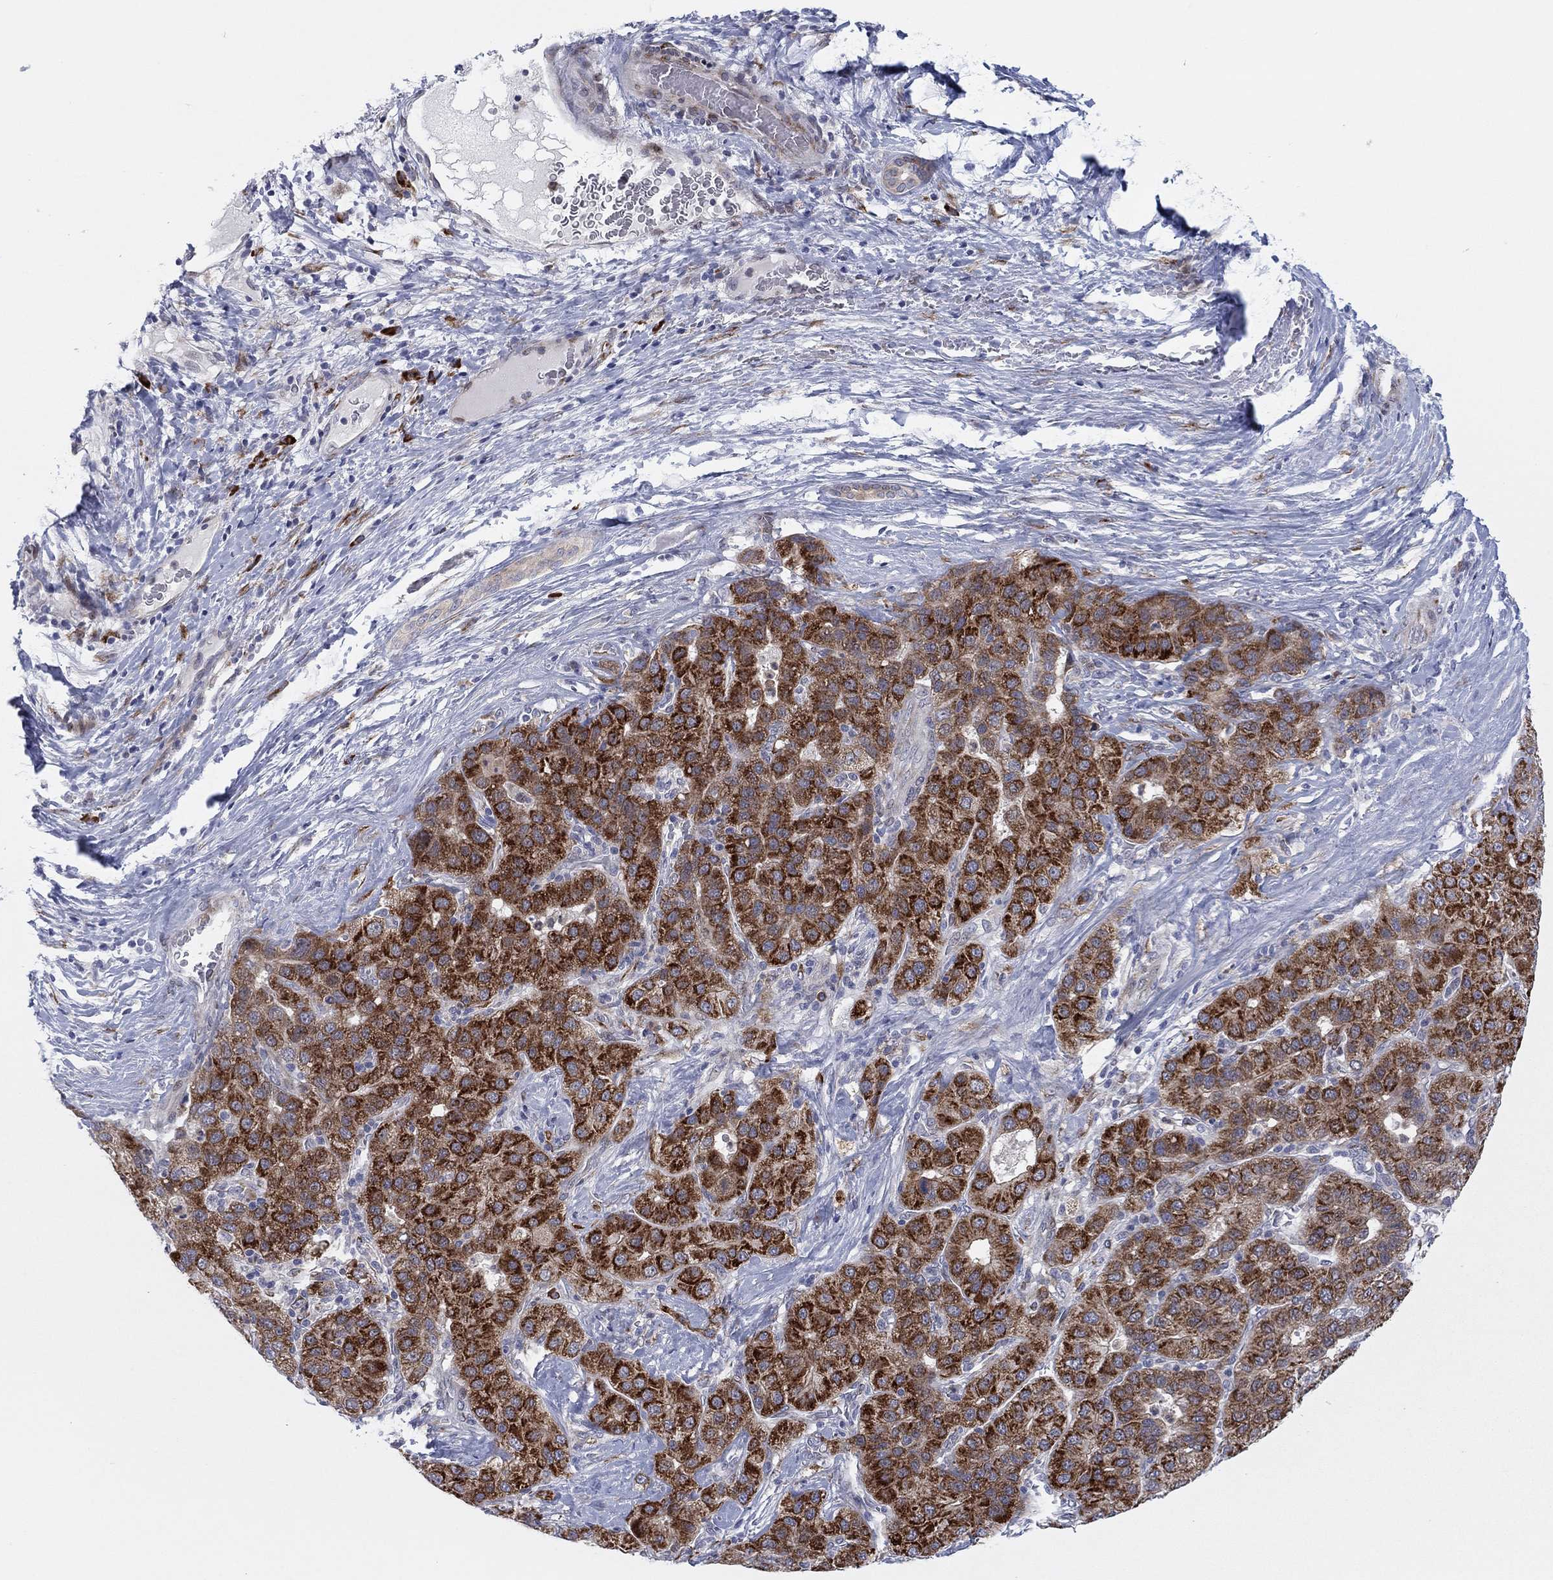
{"staining": {"intensity": "strong", "quantity": ">75%", "location": "cytoplasmic/membranous"}, "tissue": "liver cancer", "cell_type": "Tumor cells", "image_type": "cancer", "snomed": [{"axis": "morphology", "description": "Carcinoma, Hepatocellular, NOS"}, {"axis": "topography", "description": "Liver"}], "caption": "Strong cytoplasmic/membranous protein staining is appreciated in about >75% of tumor cells in liver cancer.", "gene": "TTC21B", "patient": {"sex": "male", "age": 65}}